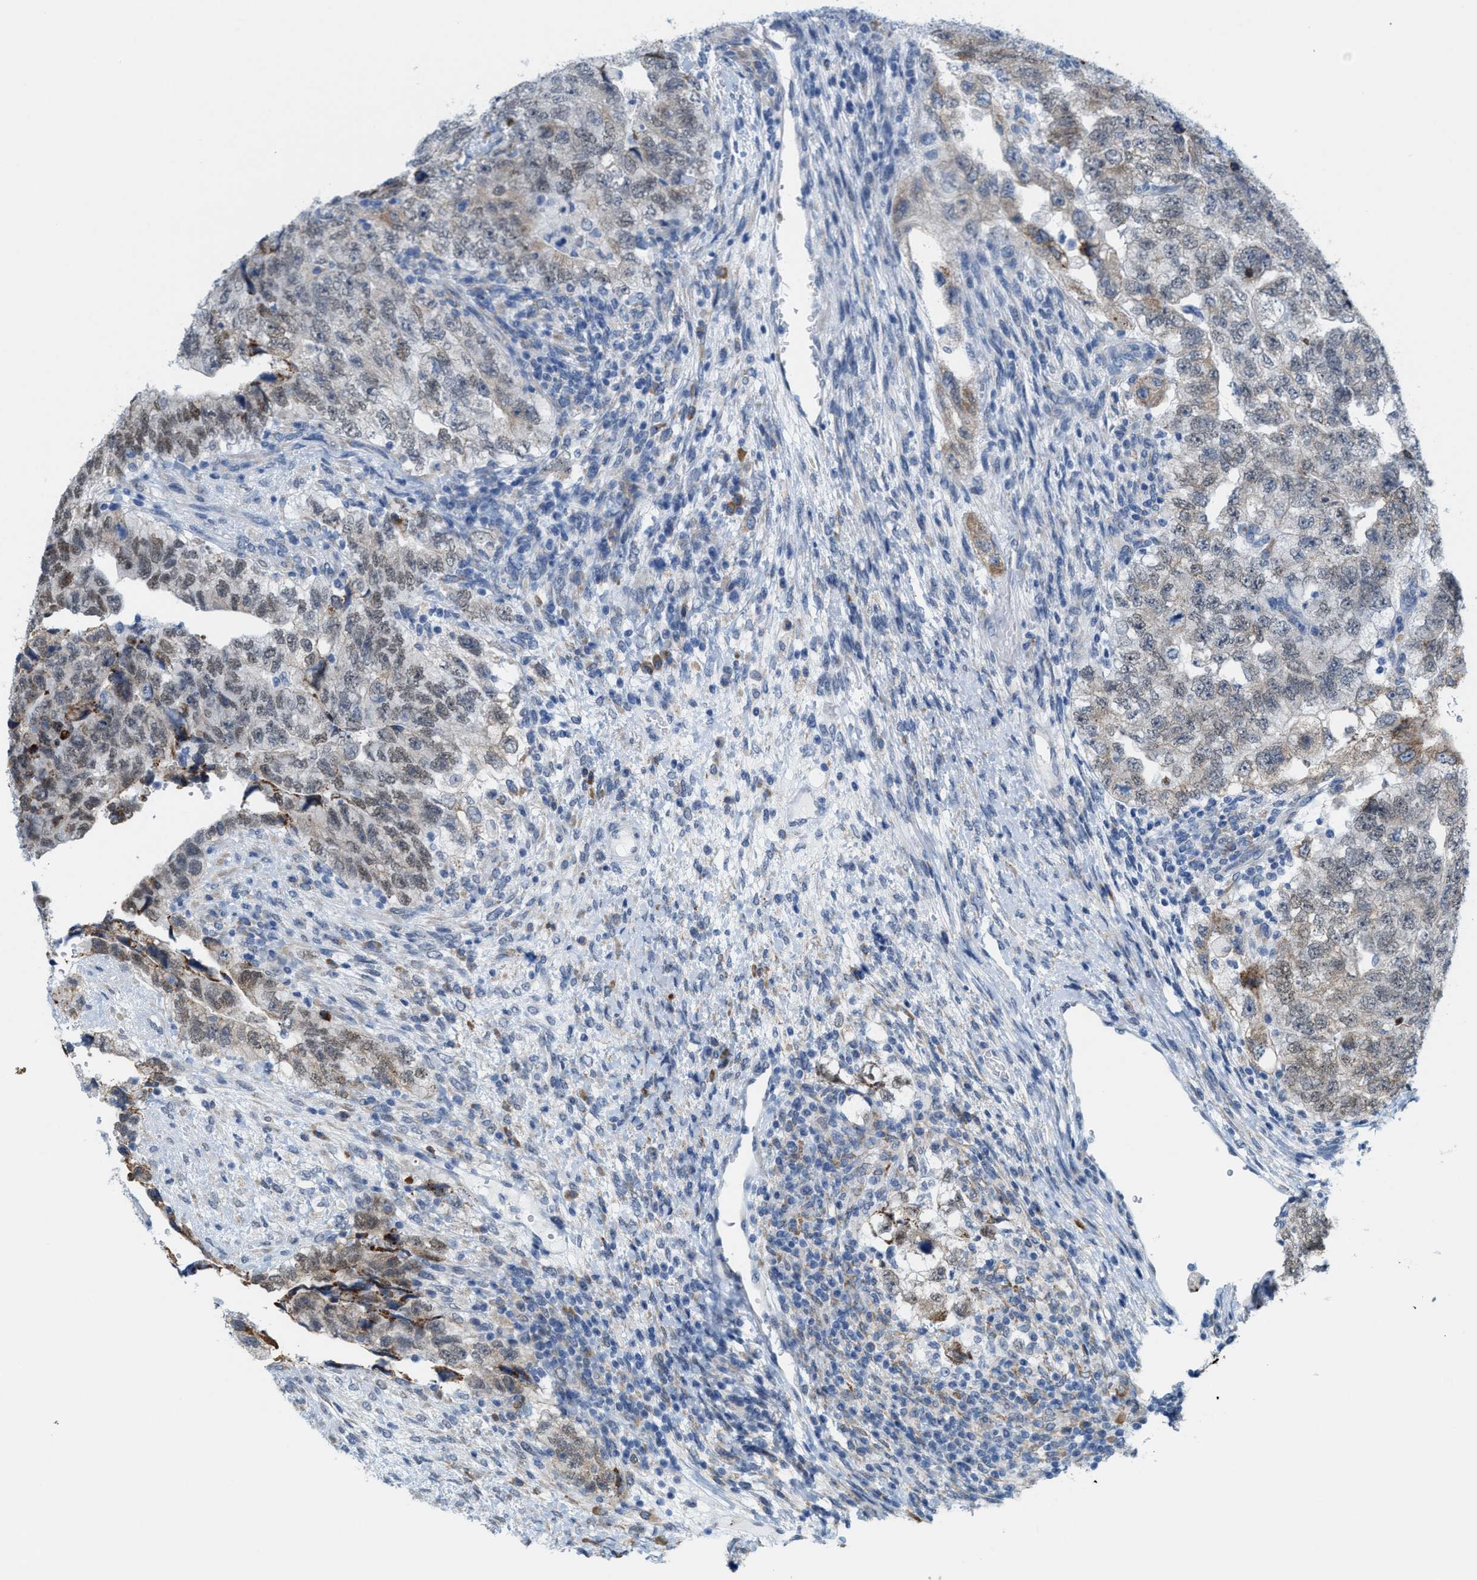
{"staining": {"intensity": "weak", "quantity": "25%-75%", "location": "cytoplasmic/membranous,nuclear"}, "tissue": "testis cancer", "cell_type": "Tumor cells", "image_type": "cancer", "snomed": [{"axis": "morphology", "description": "Carcinoma, Embryonal, NOS"}, {"axis": "topography", "description": "Testis"}], "caption": "Immunohistochemistry histopathology image of neoplastic tissue: testis embryonal carcinoma stained using IHC reveals low levels of weak protein expression localized specifically in the cytoplasmic/membranous and nuclear of tumor cells, appearing as a cytoplasmic/membranous and nuclear brown color.", "gene": "KIFC3", "patient": {"sex": "male", "age": 36}}